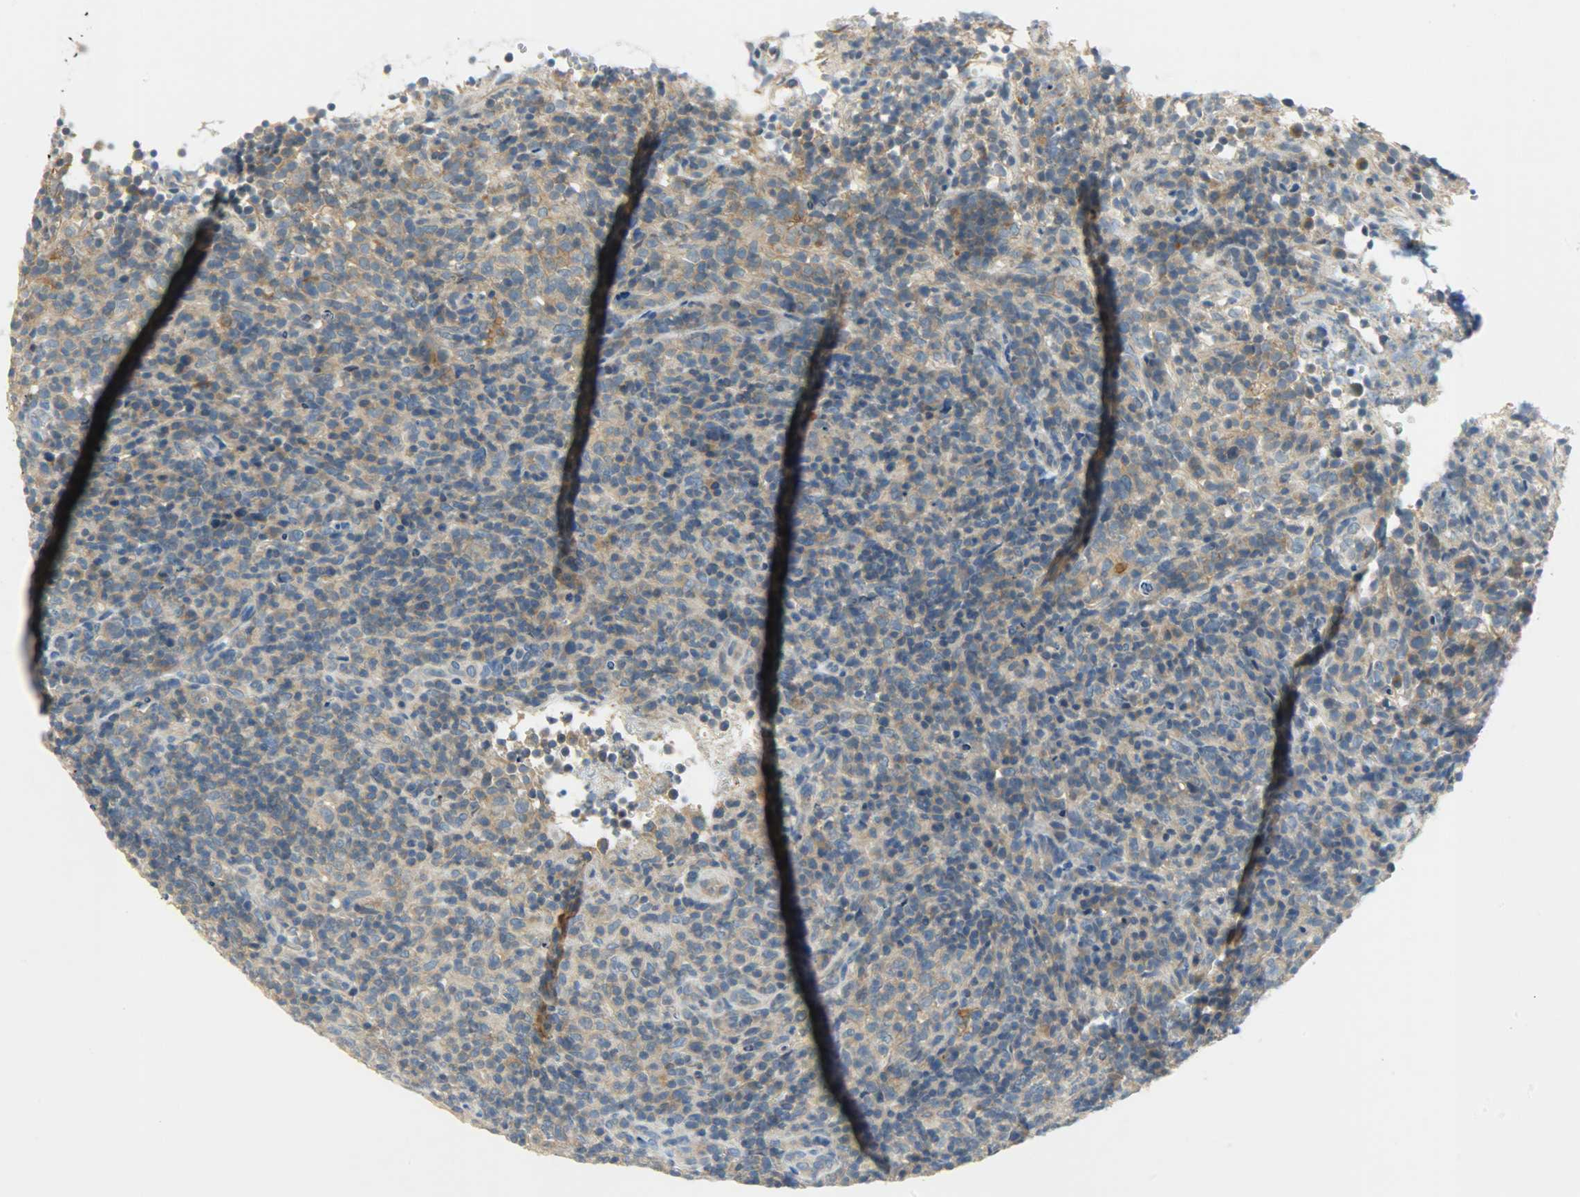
{"staining": {"intensity": "moderate", "quantity": ">75%", "location": "cytoplasmic/membranous"}, "tissue": "lymphoma", "cell_type": "Tumor cells", "image_type": "cancer", "snomed": [{"axis": "morphology", "description": "Malignant lymphoma, non-Hodgkin's type, High grade"}, {"axis": "topography", "description": "Lymph node"}], "caption": "Malignant lymphoma, non-Hodgkin's type (high-grade) stained with DAB immunohistochemistry exhibits medium levels of moderate cytoplasmic/membranous staining in approximately >75% of tumor cells.", "gene": "DSG2", "patient": {"sex": "female", "age": 76}}